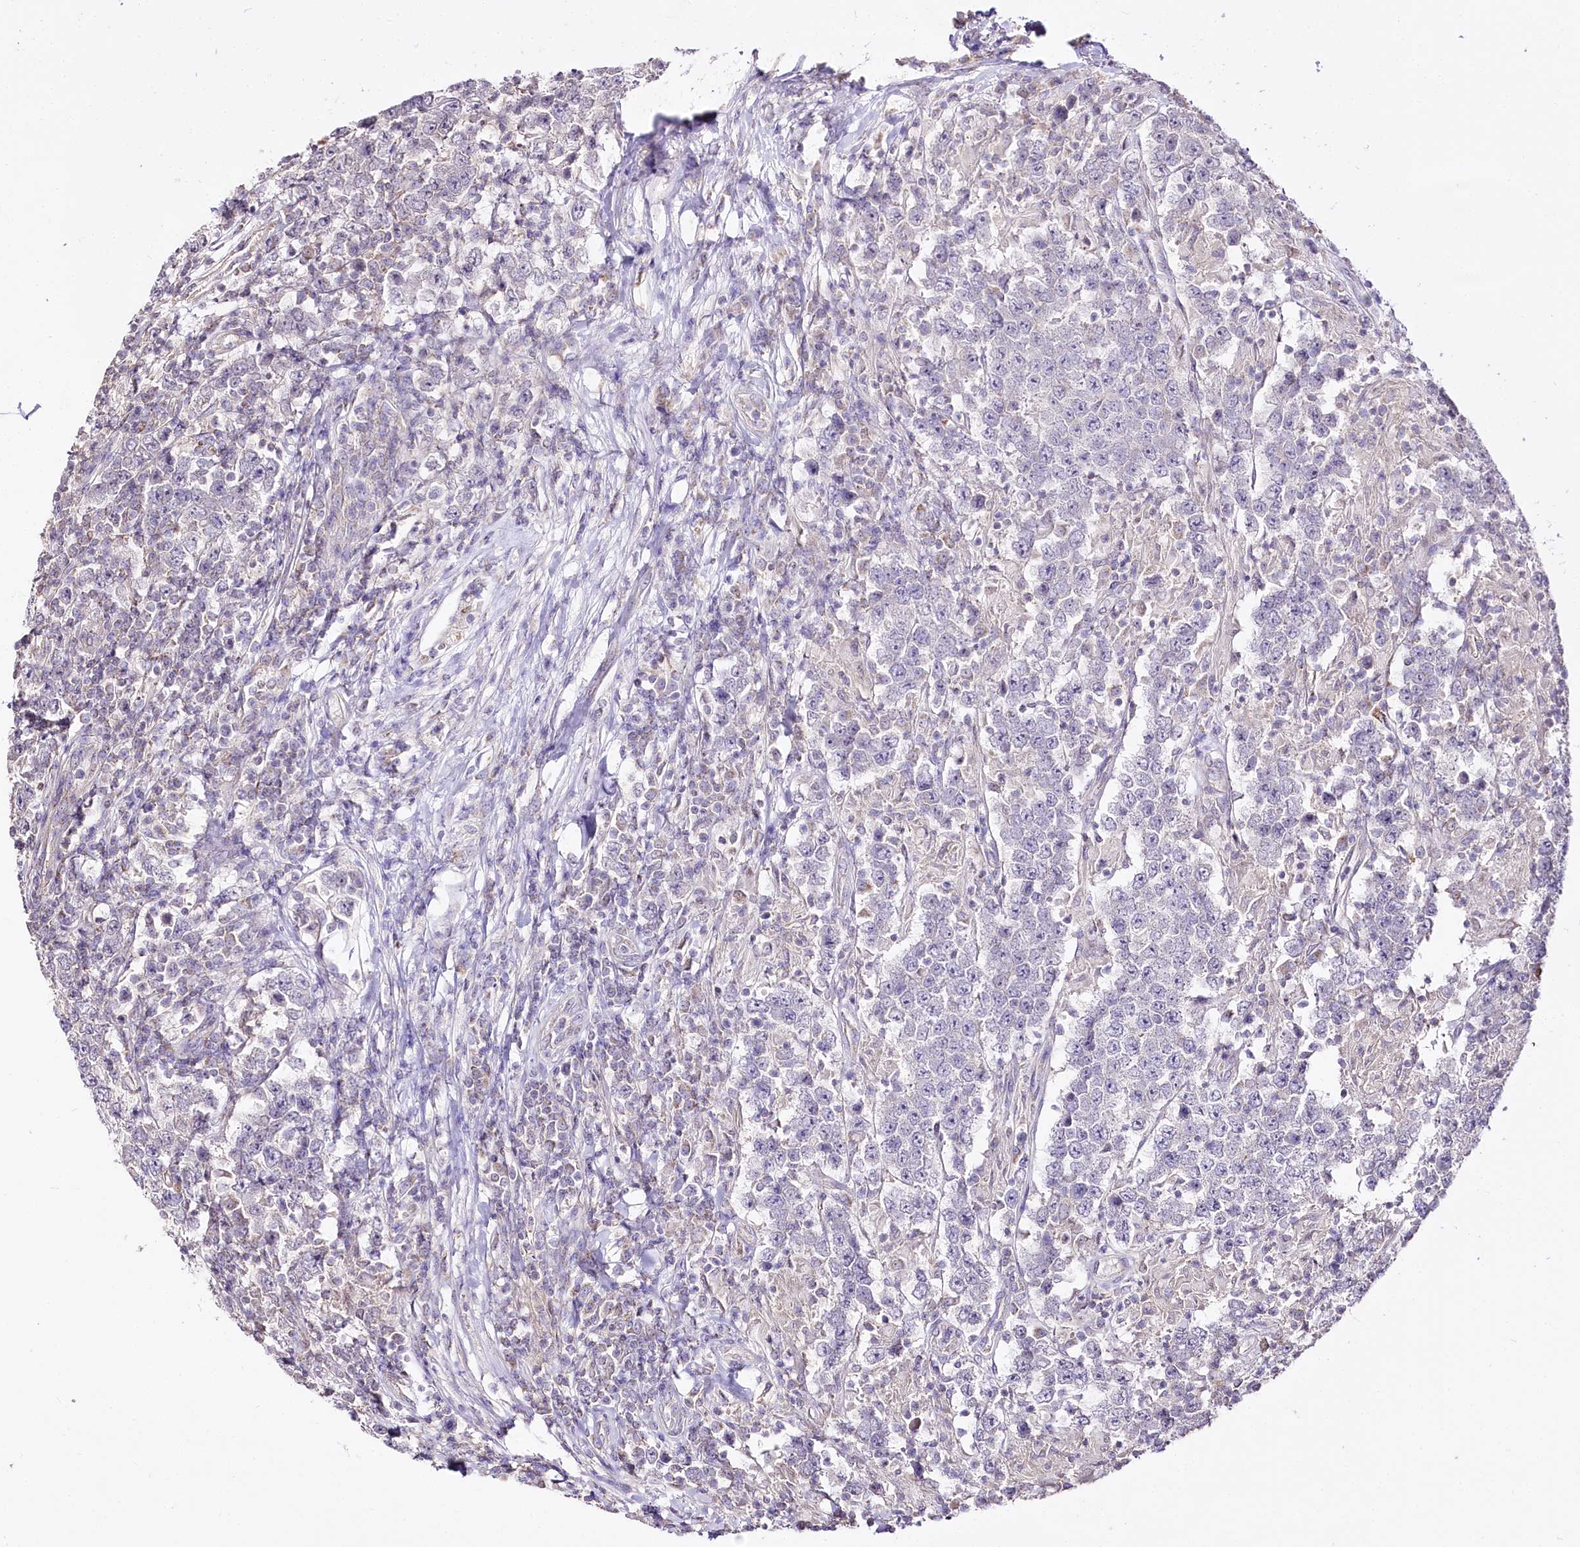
{"staining": {"intensity": "negative", "quantity": "none", "location": "none"}, "tissue": "testis cancer", "cell_type": "Tumor cells", "image_type": "cancer", "snomed": [{"axis": "morphology", "description": "Normal tissue, NOS"}, {"axis": "morphology", "description": "Urothelial carcinoma, High grade"}, {"axis": "morphology", "description": "Seminoma, NOS"}, {"axis": "morphology", "description": "Carcinoma, Embryonal, NOS"}, {"axis": "topography", "description": "Urinary bladder"}, {"axis": "topography", "description": "Testis"}], "caption": "Tumor cells show no significant protein staining in seminoma (testis).", "gene": "ZNF226", "patient": {"sex": "male", "age": 41}}